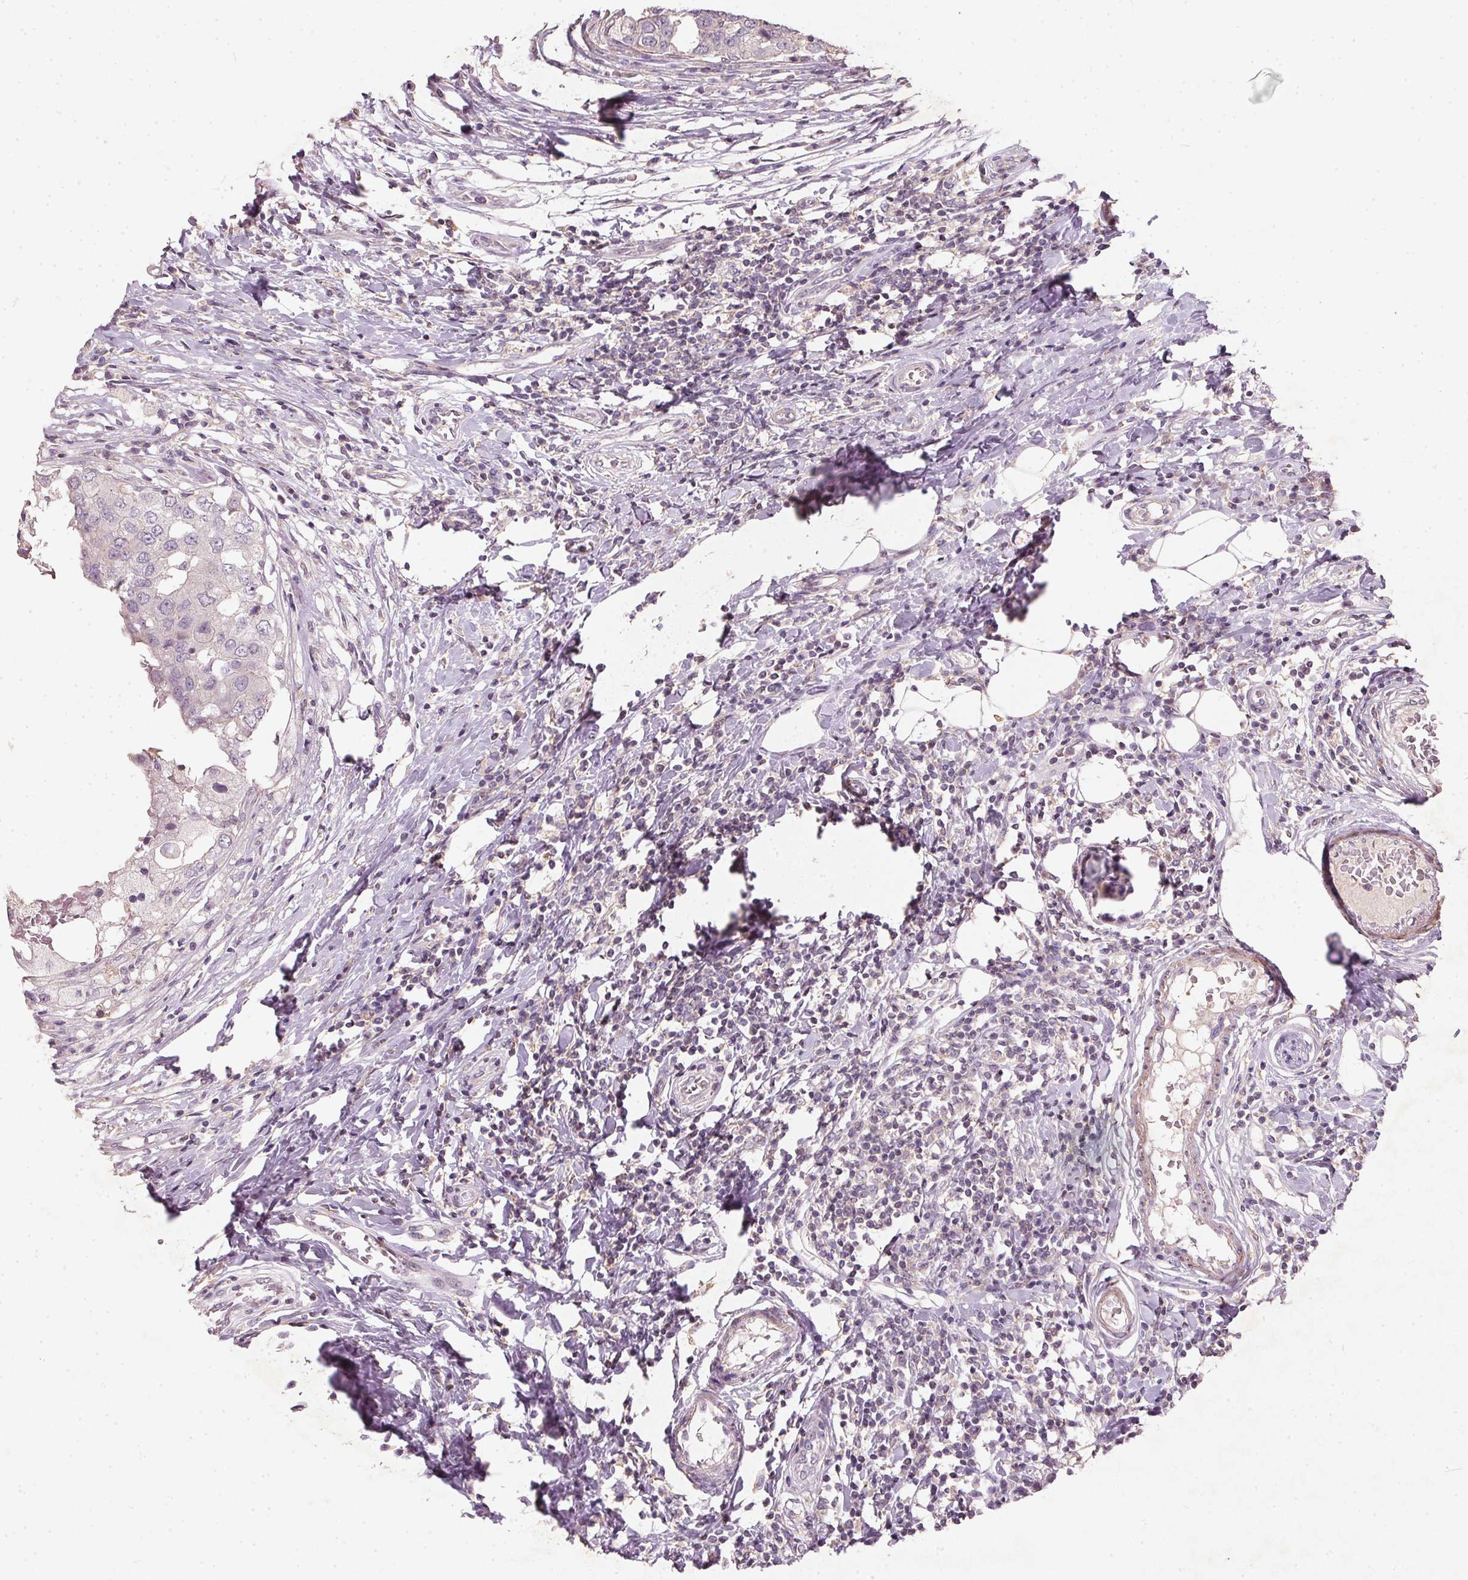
{"staining": {"intensity": "negative", "quantity": "none", "location": "none"}, "tissue": "breast cancer", "cell_type": "Tumor cells", "image_type": "cancer", "snomed": [{"axis": "morphology", "description": "Duct carcinoma"}, {"axis": "topography", "description": "Breast"}], "caption": "Micrograph shows no protein staining in tumor cells of breast invasive ductal carcinoma tissue. (DAB immunohistochemistry (IHC) with hematoxylin counter stain).", "gene": "KCNK15", "patient": {"sex": "female", "age": 27}}